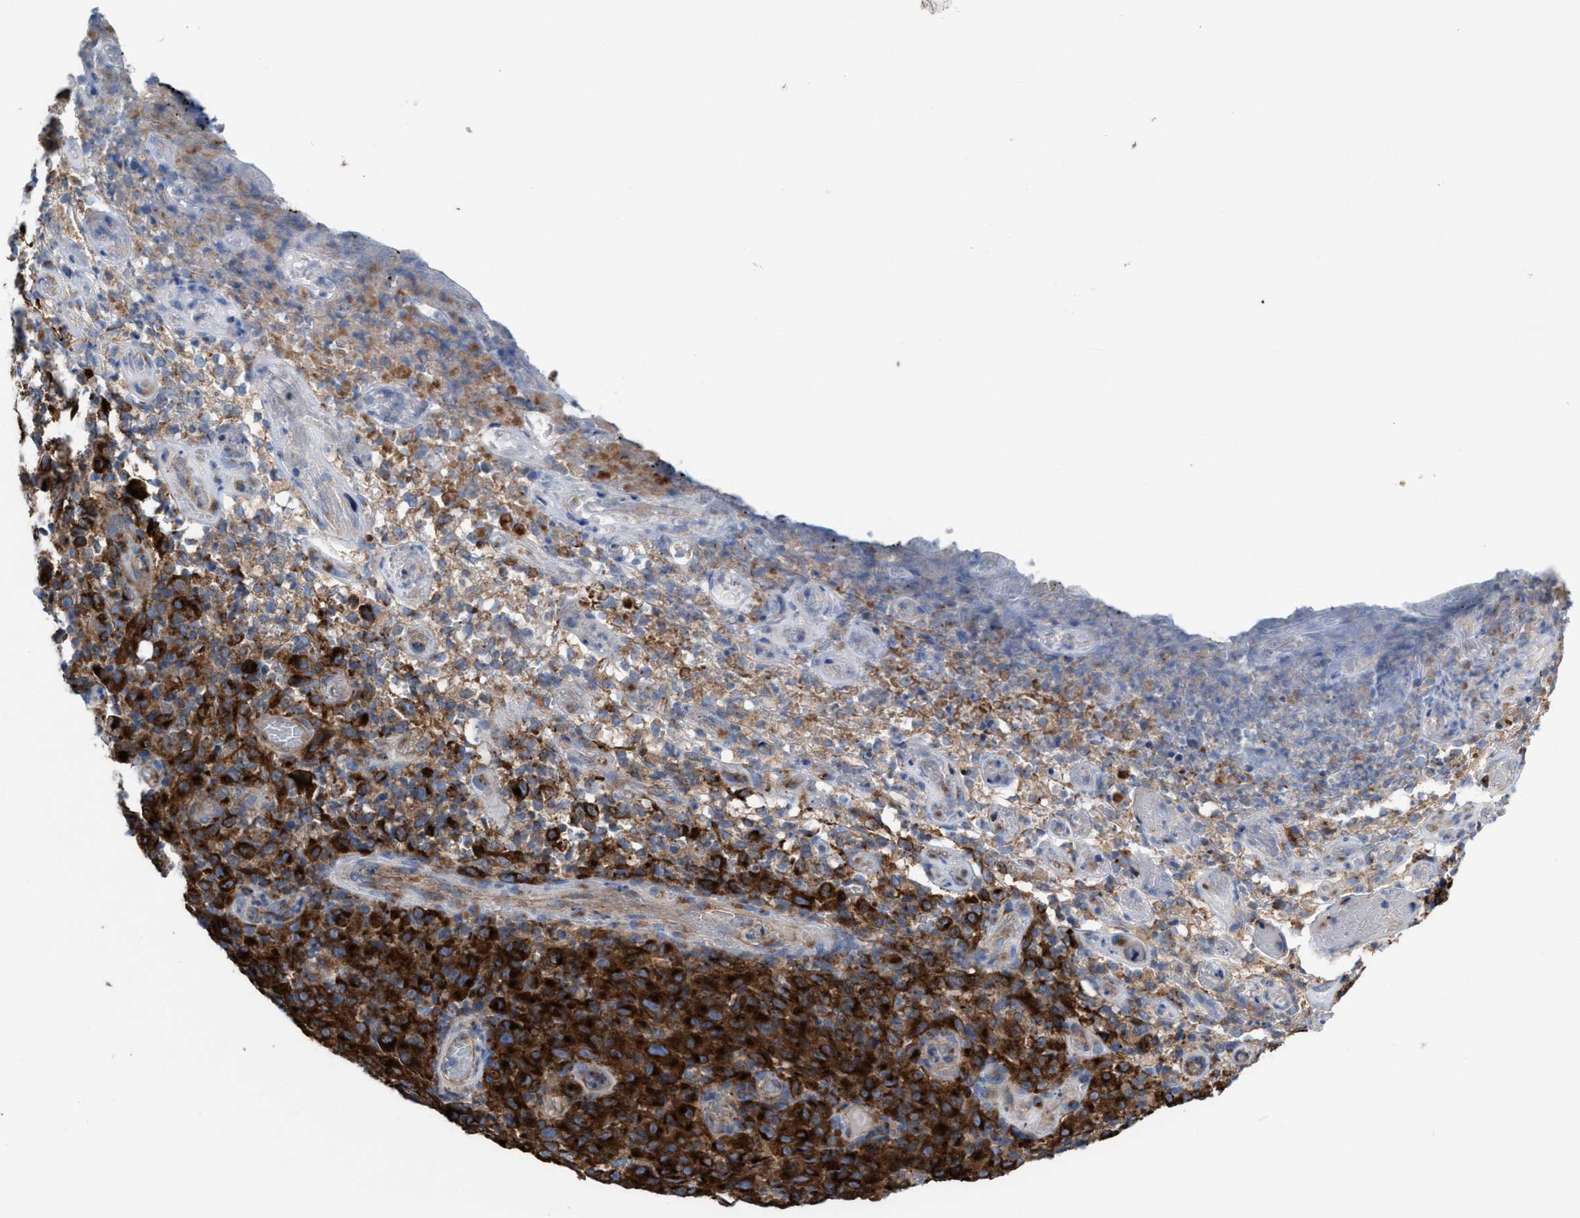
{"staining": {"intensity": "strong", "quantity": ">75%", "location": "cytoplasmic/membranous"}, "tissue": "melanoma", "cell_type": "Tumor cells", "image_type": "cancer", "snomed": [{"axis": "morphology", "description": "Malignant melanoma, NOS"}, {"axis": "topography", "description": "Skin"}], "caption": "The micrograph shows staining of melanoma, revealing strong cytoplasmic/membranous protein staining (brown color) within tumor cells.", "gene": "NYAP1", "patient": {"sex": "female", "age": 82}}